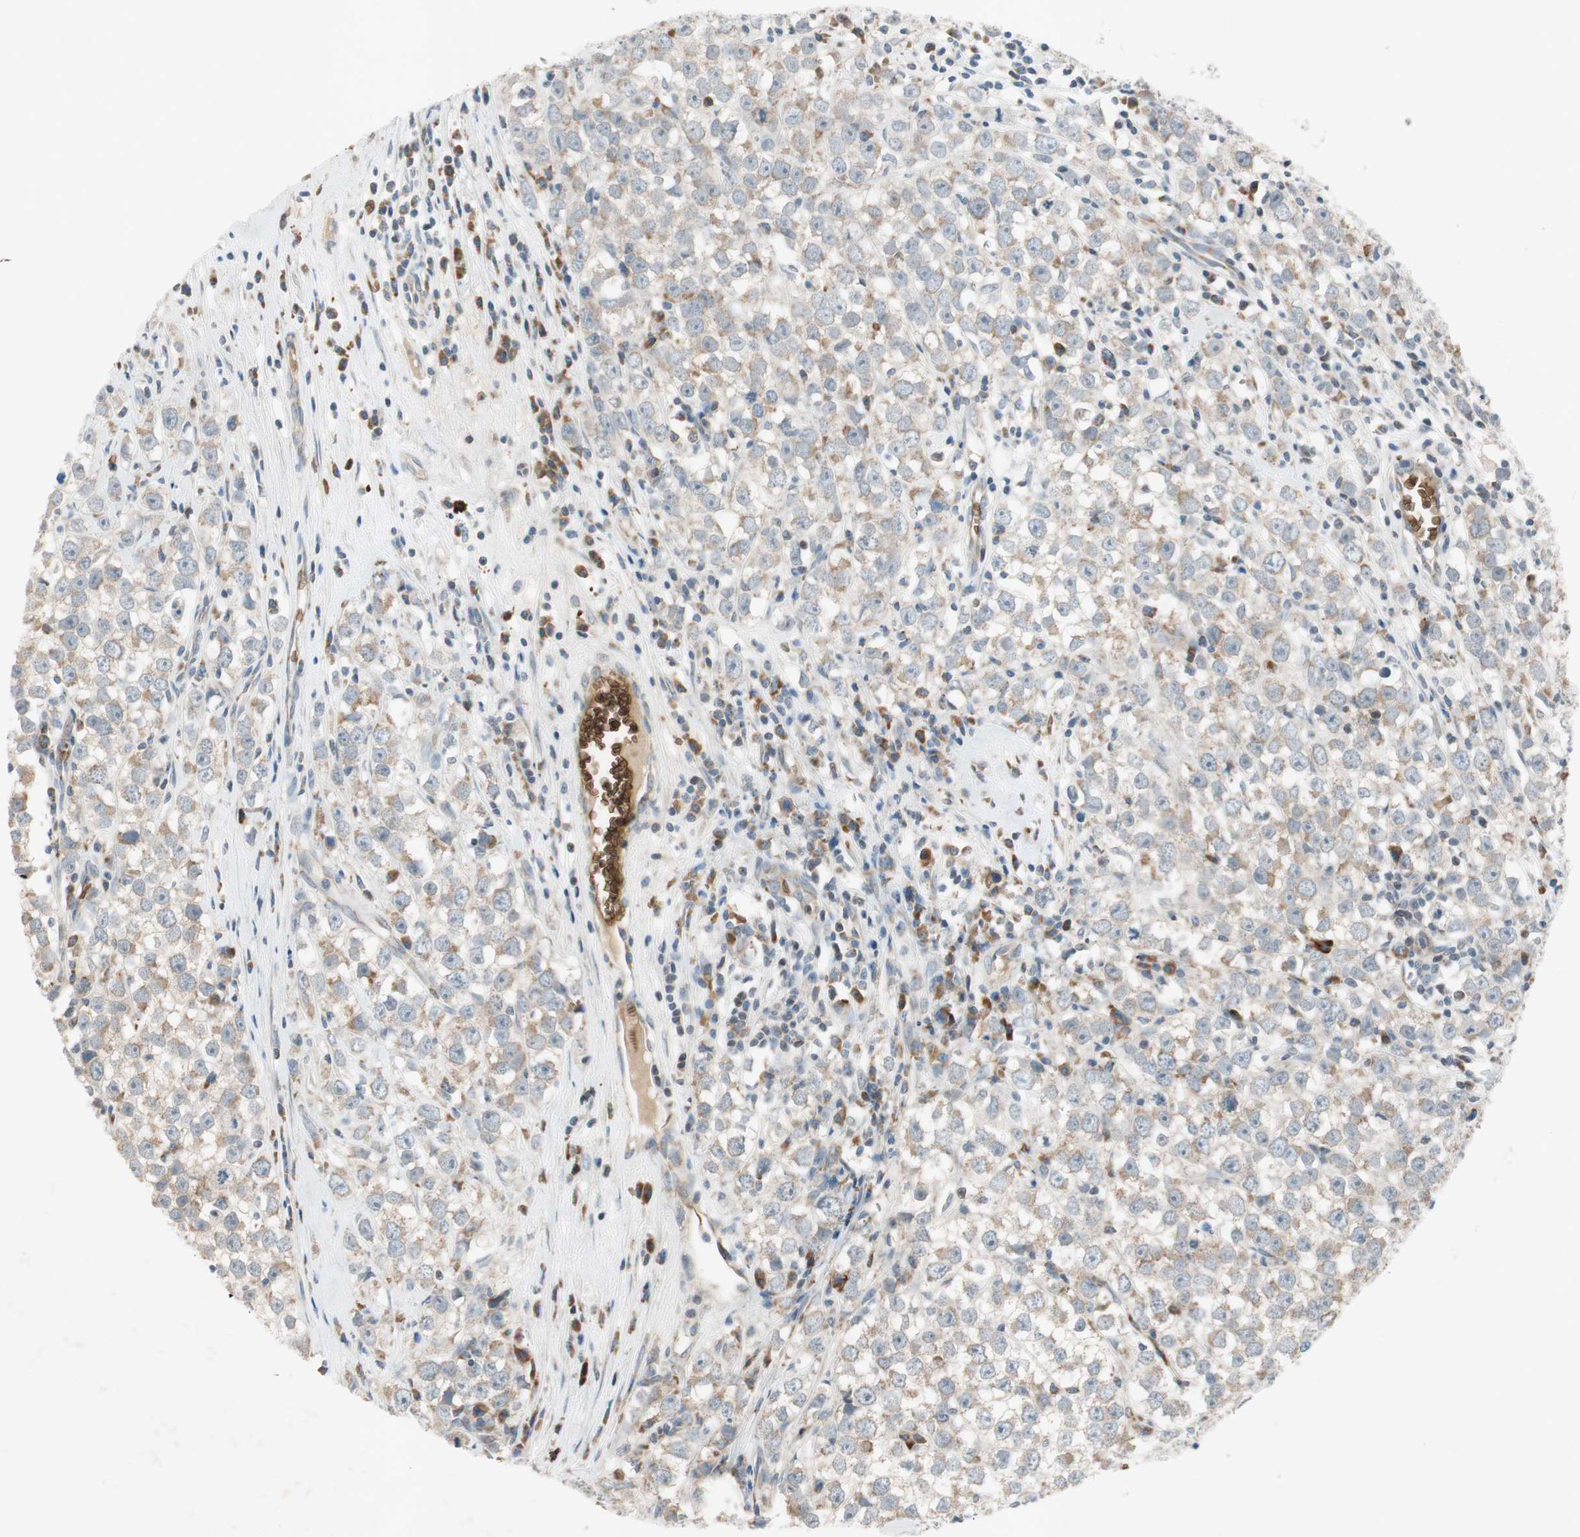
{"staining": {"intensity": "weak", "quantity": ">75%", "location": "cytoplasmic/membranous"}, "tissue": "testis cancer", "cell_type": "Tumor cells", "image_type": "cancer", "snomed": [{"axis": "morphology", "description": "Seminoma, NOS"}, {"axis": "morphology", "description": "Carcinoma, Embryonal, NOS"}, {"axis": "topography", "description": "Testis"}], "caption": "Human seminoma (testis) stained for a protein (brown) shows weak cytoplasmic/membranous positive expression in about >75% of tumor cells.", "gene": "GYPC", "patient": {"sex": "male", "age": 52}}